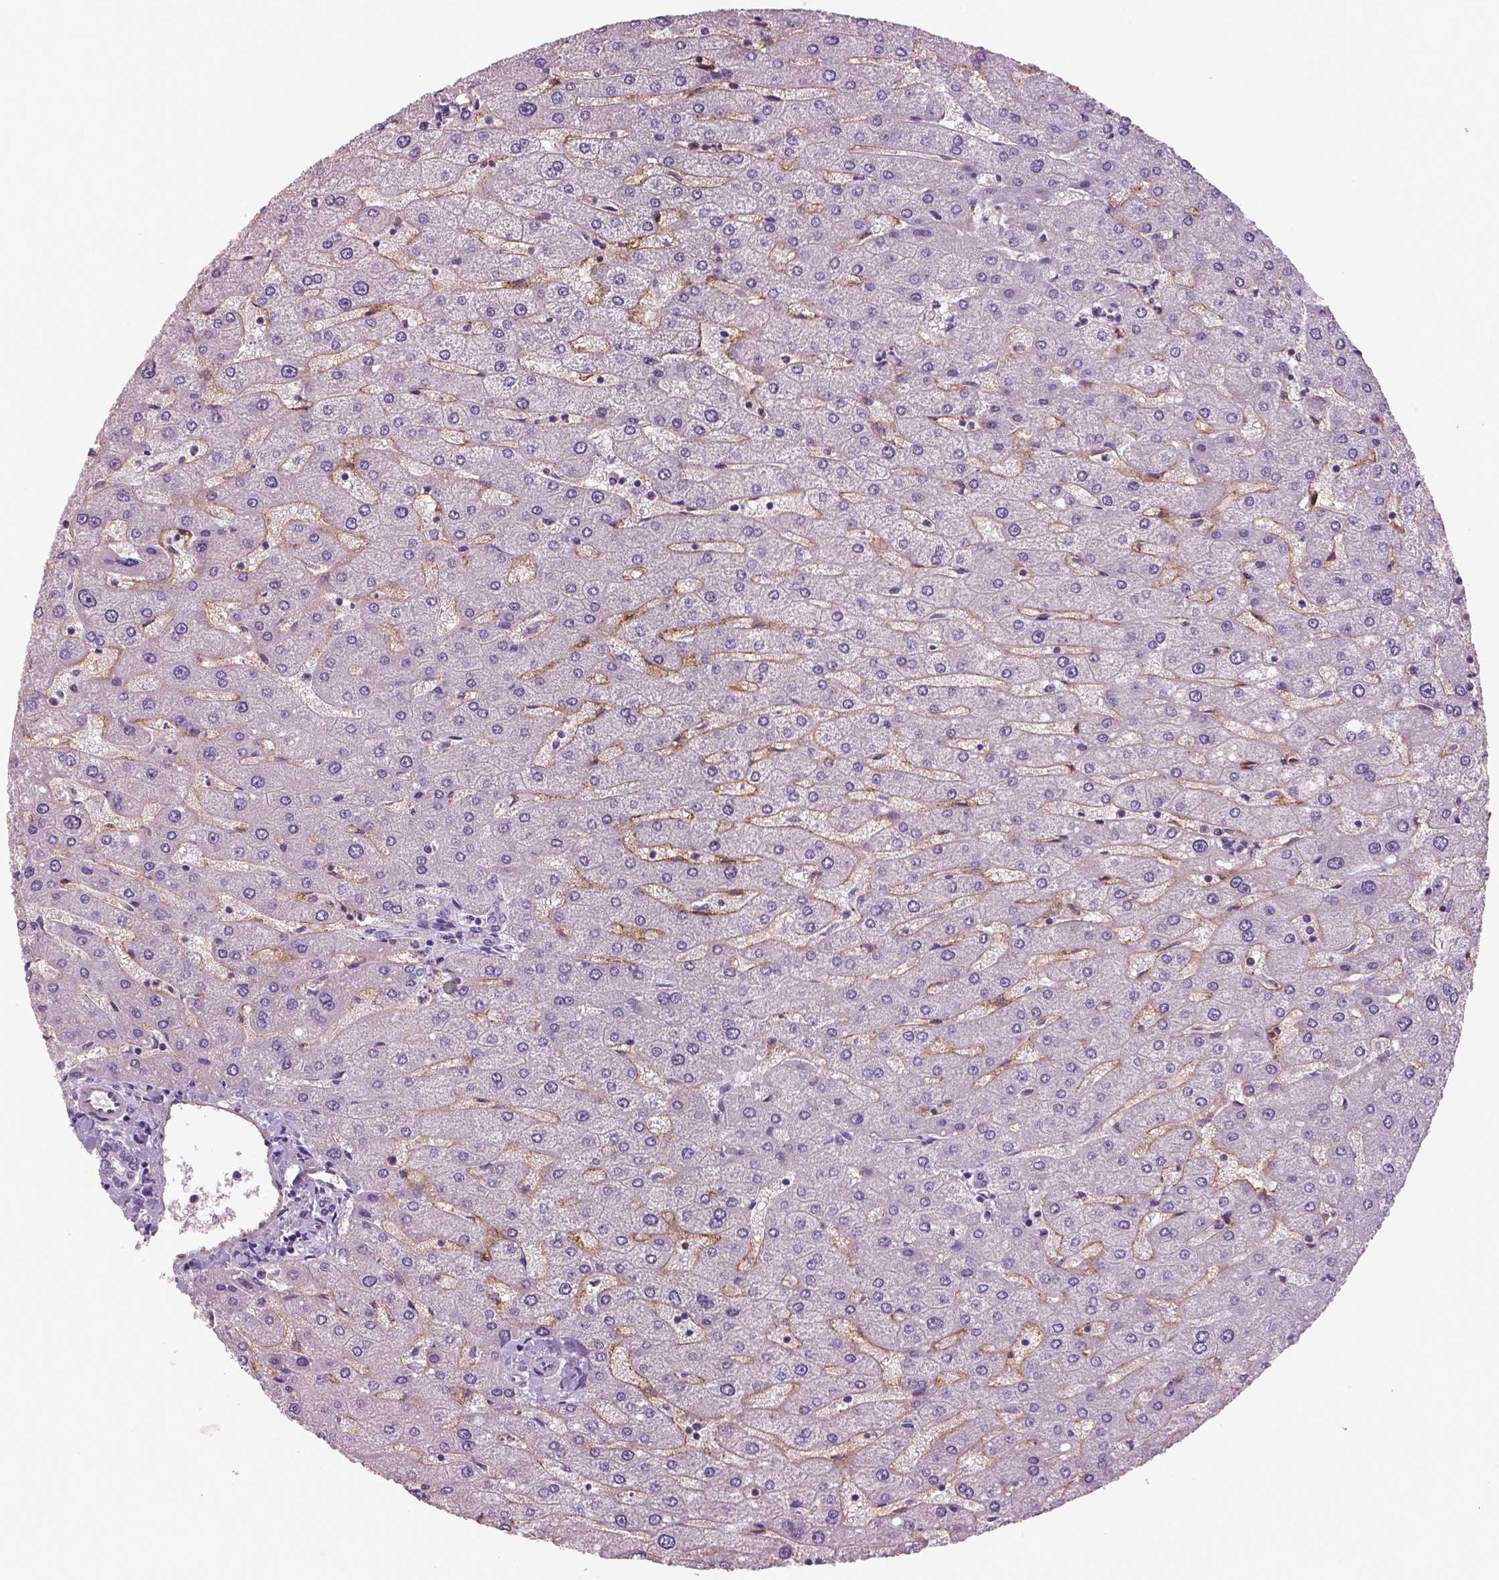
{"staining": {"intensity": "negative", "quantity": "none", "location": "none"}, "tissue": "liver", "cell_type": "Cholangiocytes", "image_type": "normal", "snomed": [{"axis": "morphology", "description": "Normal tissue, NOS"}, {"axis": "topography", "description": "Liver"}], "caption": "IHC of unremarkable human liver reveals no positivity in cholangiocytes.", "gene": "TSPAN7", "patient": {"sex": "male", "age": 67}}